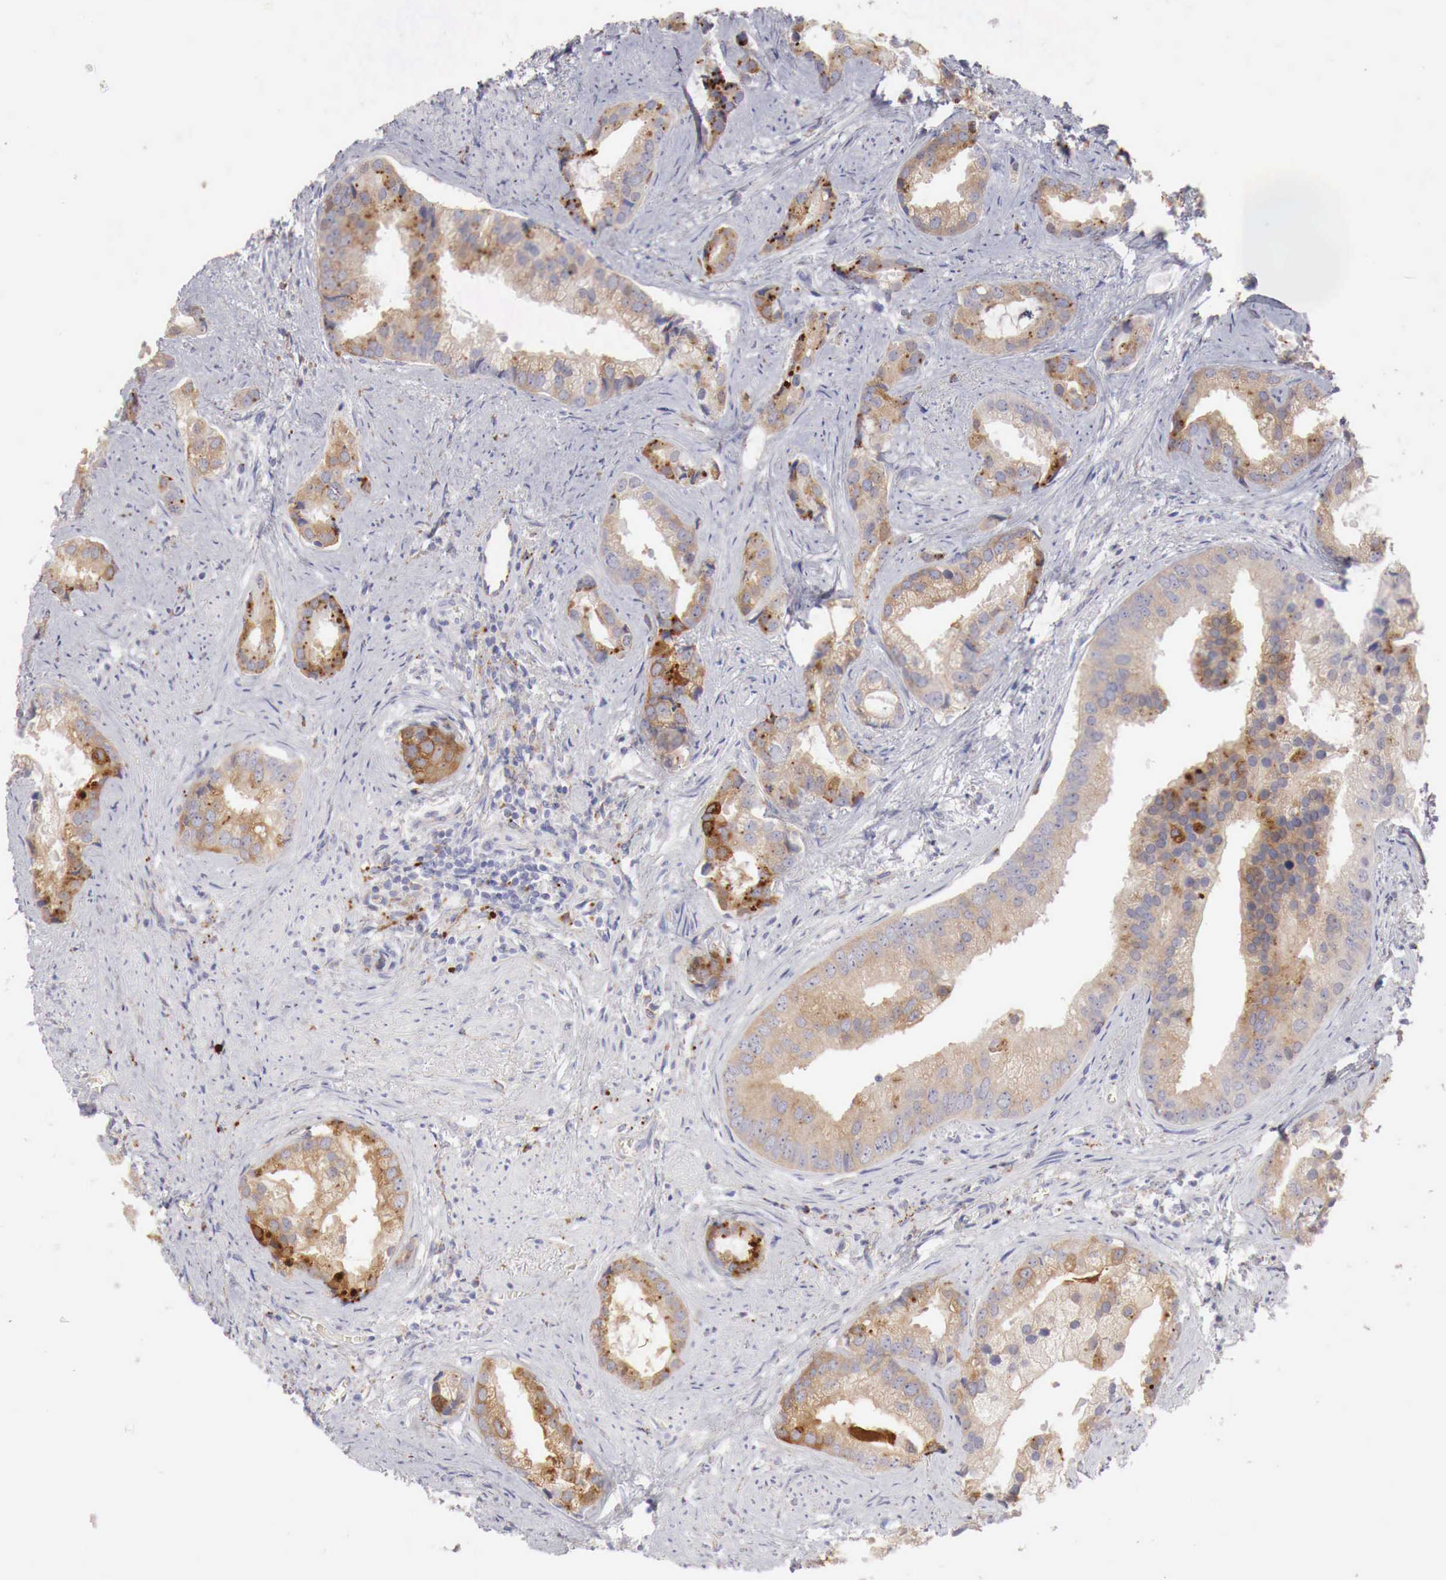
{"staining": {"intensity": "moderate", "quantity": ">75%", "location": "cytoplasmic/membranous"}, "tissue": "prostate cancer", "cell_type": "Tumor cells", "image_type": "cancer", "snomed": [{"axis": "morphology", "description": "Adenocarcinoma, Medium grade"}, {"axis": "topography", "description": "Prostate"}], "caption": "A micrograph of human prostate cancer stained for a protein reveals moderate cytoplasmic/membranous brown staining in tumor cells.", "gene": "GLA", "patient": {"sex": "male", "age": 65}}